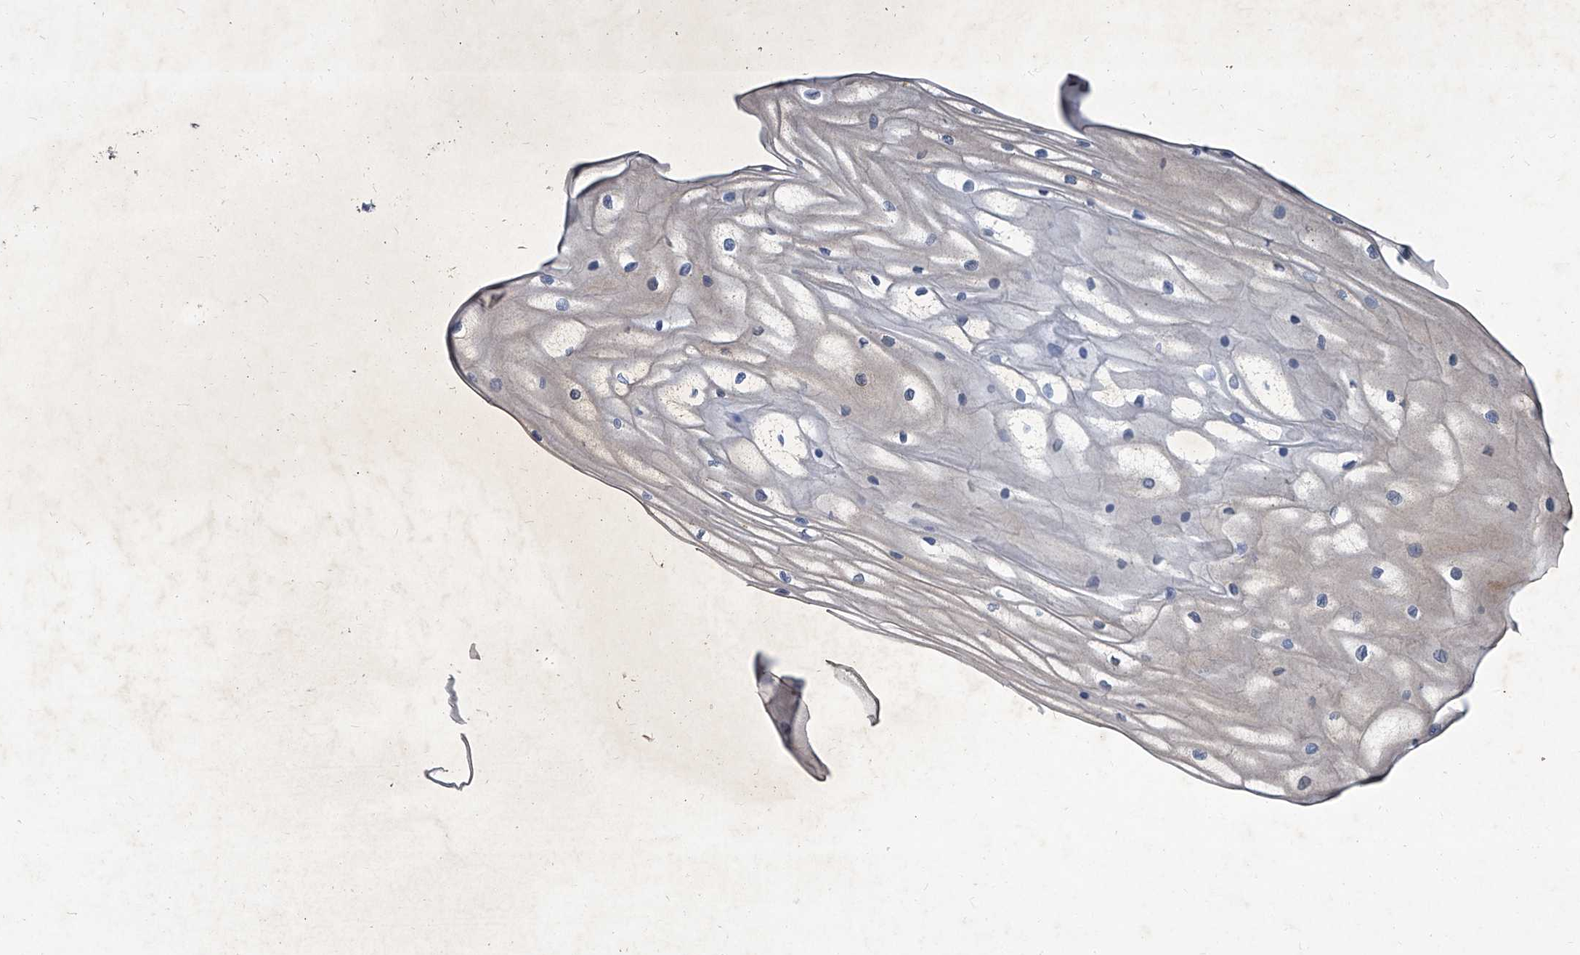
{"staining": {"intensity": "weak", "quantity": "25%-75%", "location": "cytoplasmic/membranous"}, "tissue": "vagina", "cell_type": "Squamous epithelial cells", "image_type": "normal", "snomed": [{"axis": "morphology", "description": "Normal tissue, NOS"}, {"axis": "topography", "description": "Vagina"}, {"axis": "topography", "description": "Cervix"}], "caption": "Squamous epithelial cells show low levels of weak cytoplasmic/membranous positivity in about 25%-75% of cells in normal human vagina.", "gene": "MTARC1", "patient": {"sex": "female", "age": 40}}